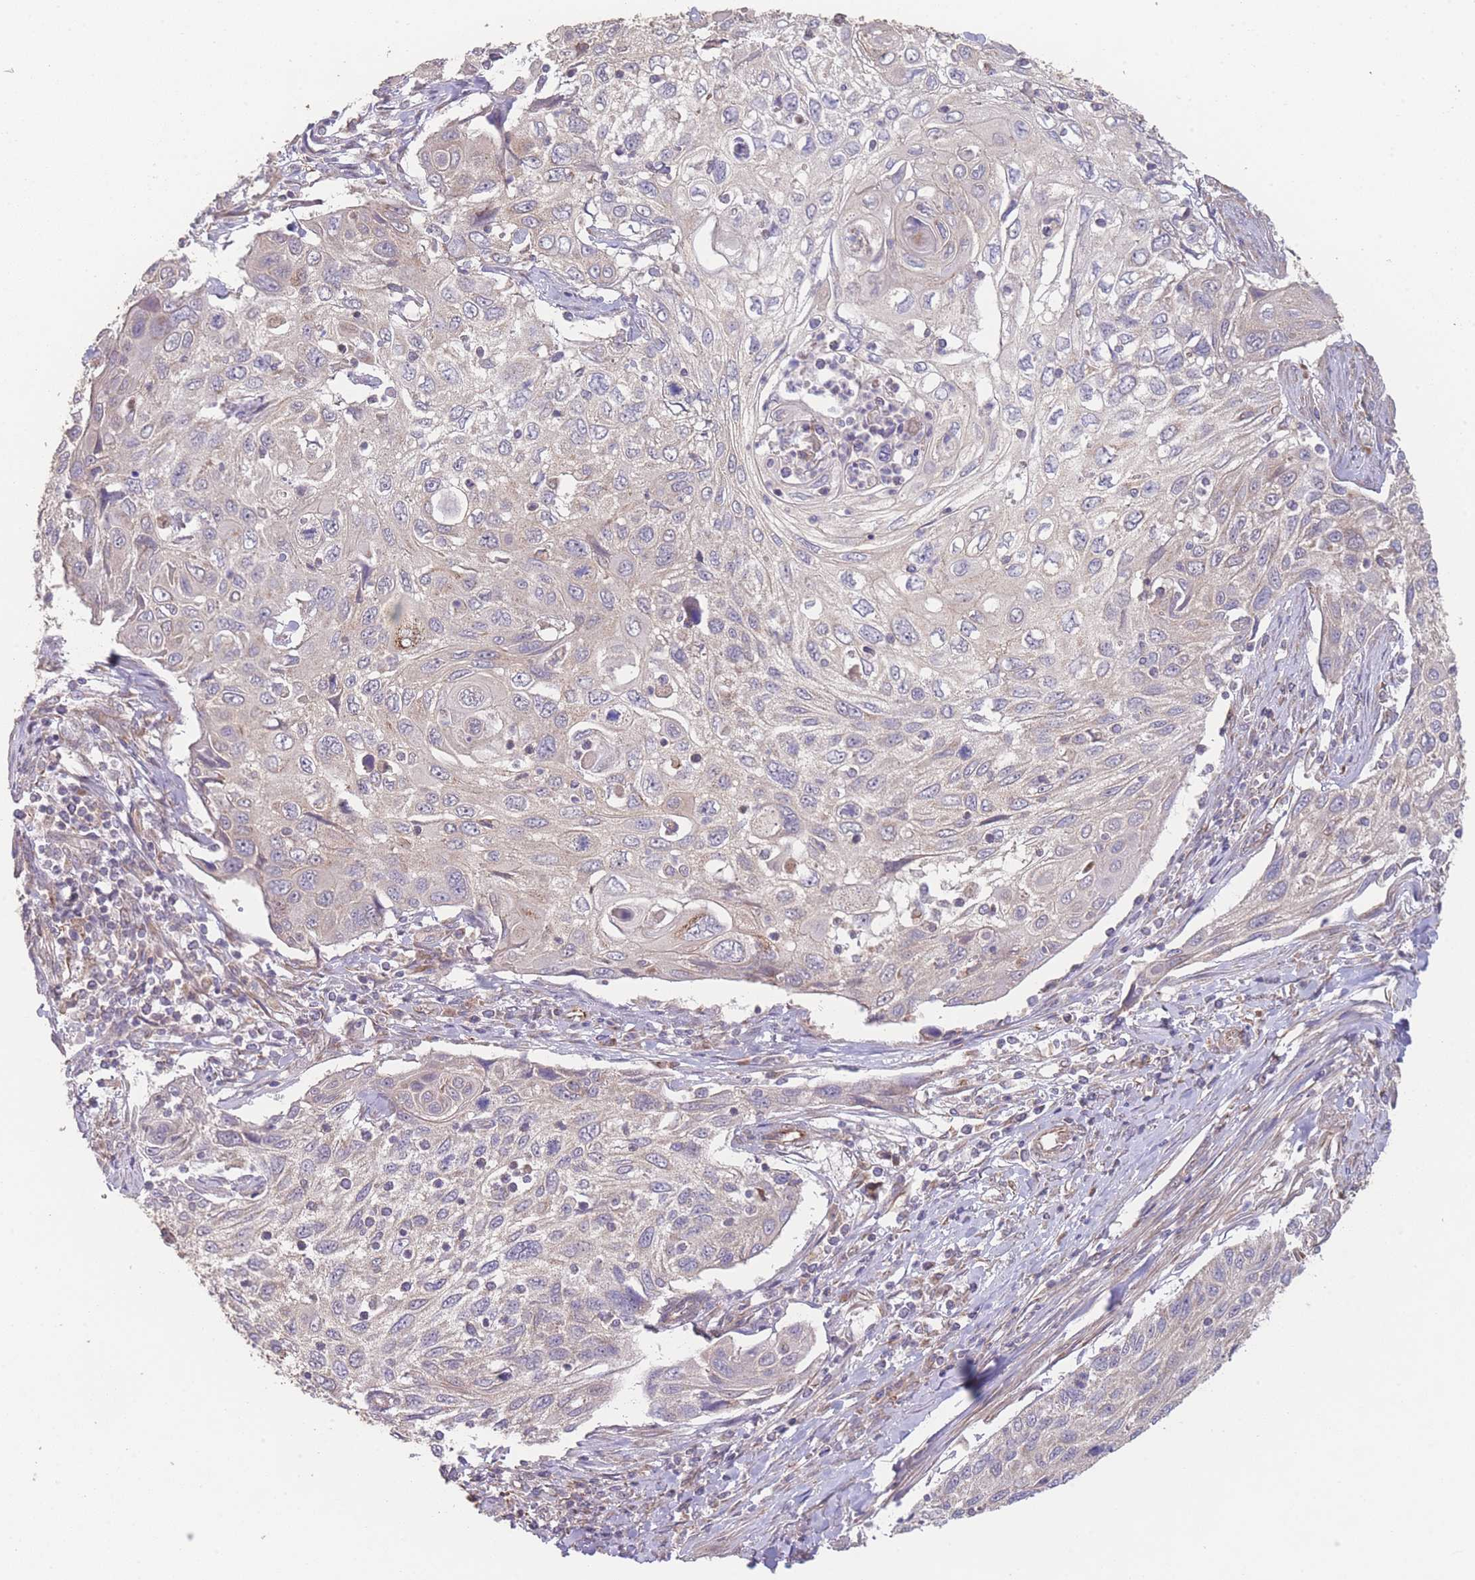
{"staining": {"intensity": "weak", "quantity": "25%-75%", "location": "cytoplasmic/membranous"}, "tissue": "cervical cancer", "cell_type": "Tumor cells", "image_type": "cancer", "snomed": [{"axis": "morphology", "description": "Squamous cell carcinoma, NOS"}, {"axis": "topography", "description": "Cervix"}], "caption": "This photomicrograph shows immunohistochemistry staining of human squamous cell carcinoma (cervical), with low weak cytoplasmic/membranous expression in approximately 25%-75% of tumor cells.", "gene": "PXMP4", "patient": {"sex": "female", "age": 70}}